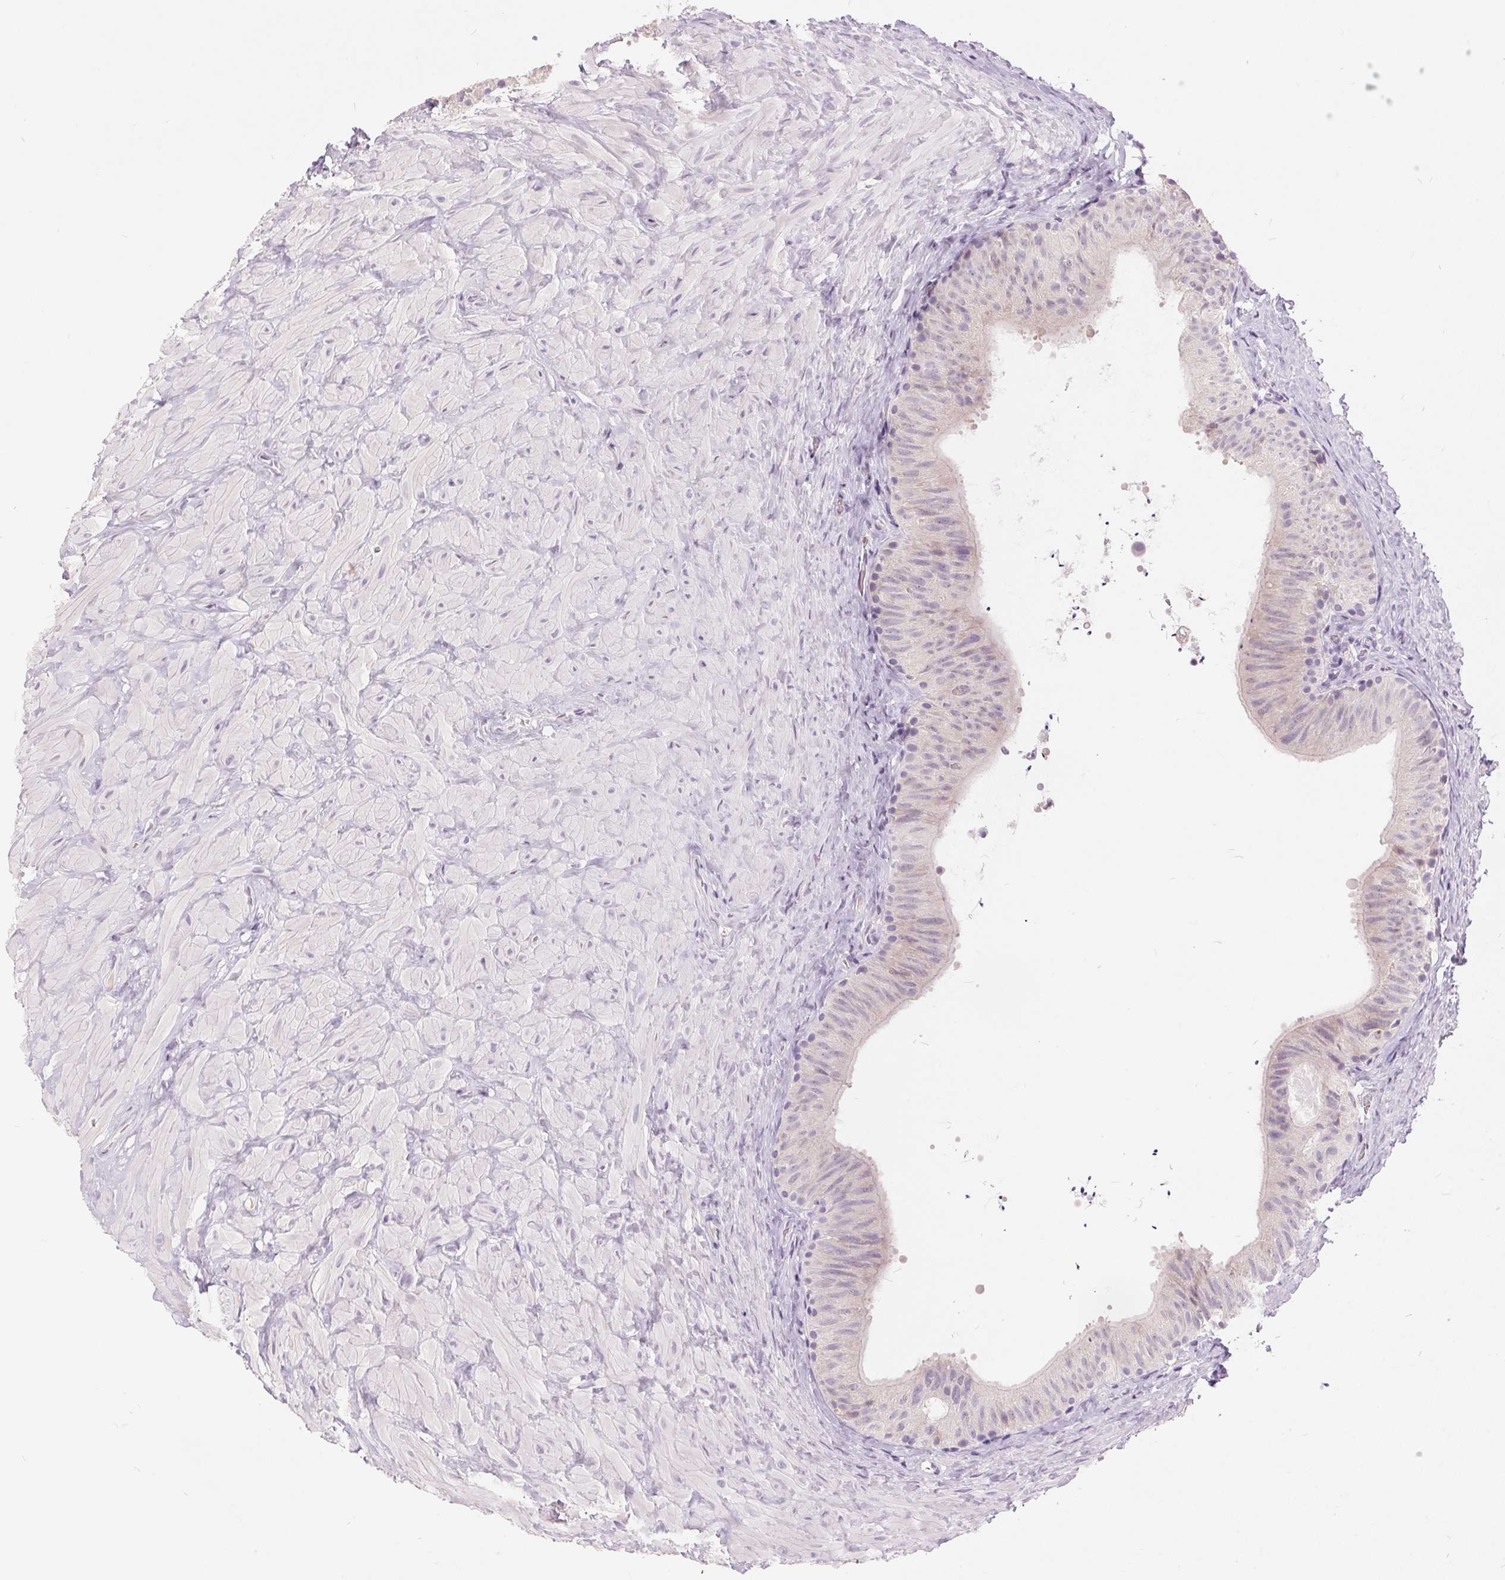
{"staining": {"intensity": "negative", "quantity": "none", "location": "none"}, "tissue": "epididymis", "cell_type": "Glandular cells", "image_type": "normal", "snomed": [{"axis": "morphology", "description": "Normal tissue, NOS"}, {"axis": "topography", "description": "Epididymis, spermatic cord, NOS"}, {"axis": "topography", "description": "Epididymis"}], "caption": "This photomicrograph is of benign epididymis stained with IHC to label a protein in brown with the nuclei are counter-stained blue. There is no staining in glandular cells. (DAB (3,3'-diaminobenzidine) immunohistochemistry, high magnification).", "gene": "DSG3", "patient": {"sex": "male", "age": 31}}